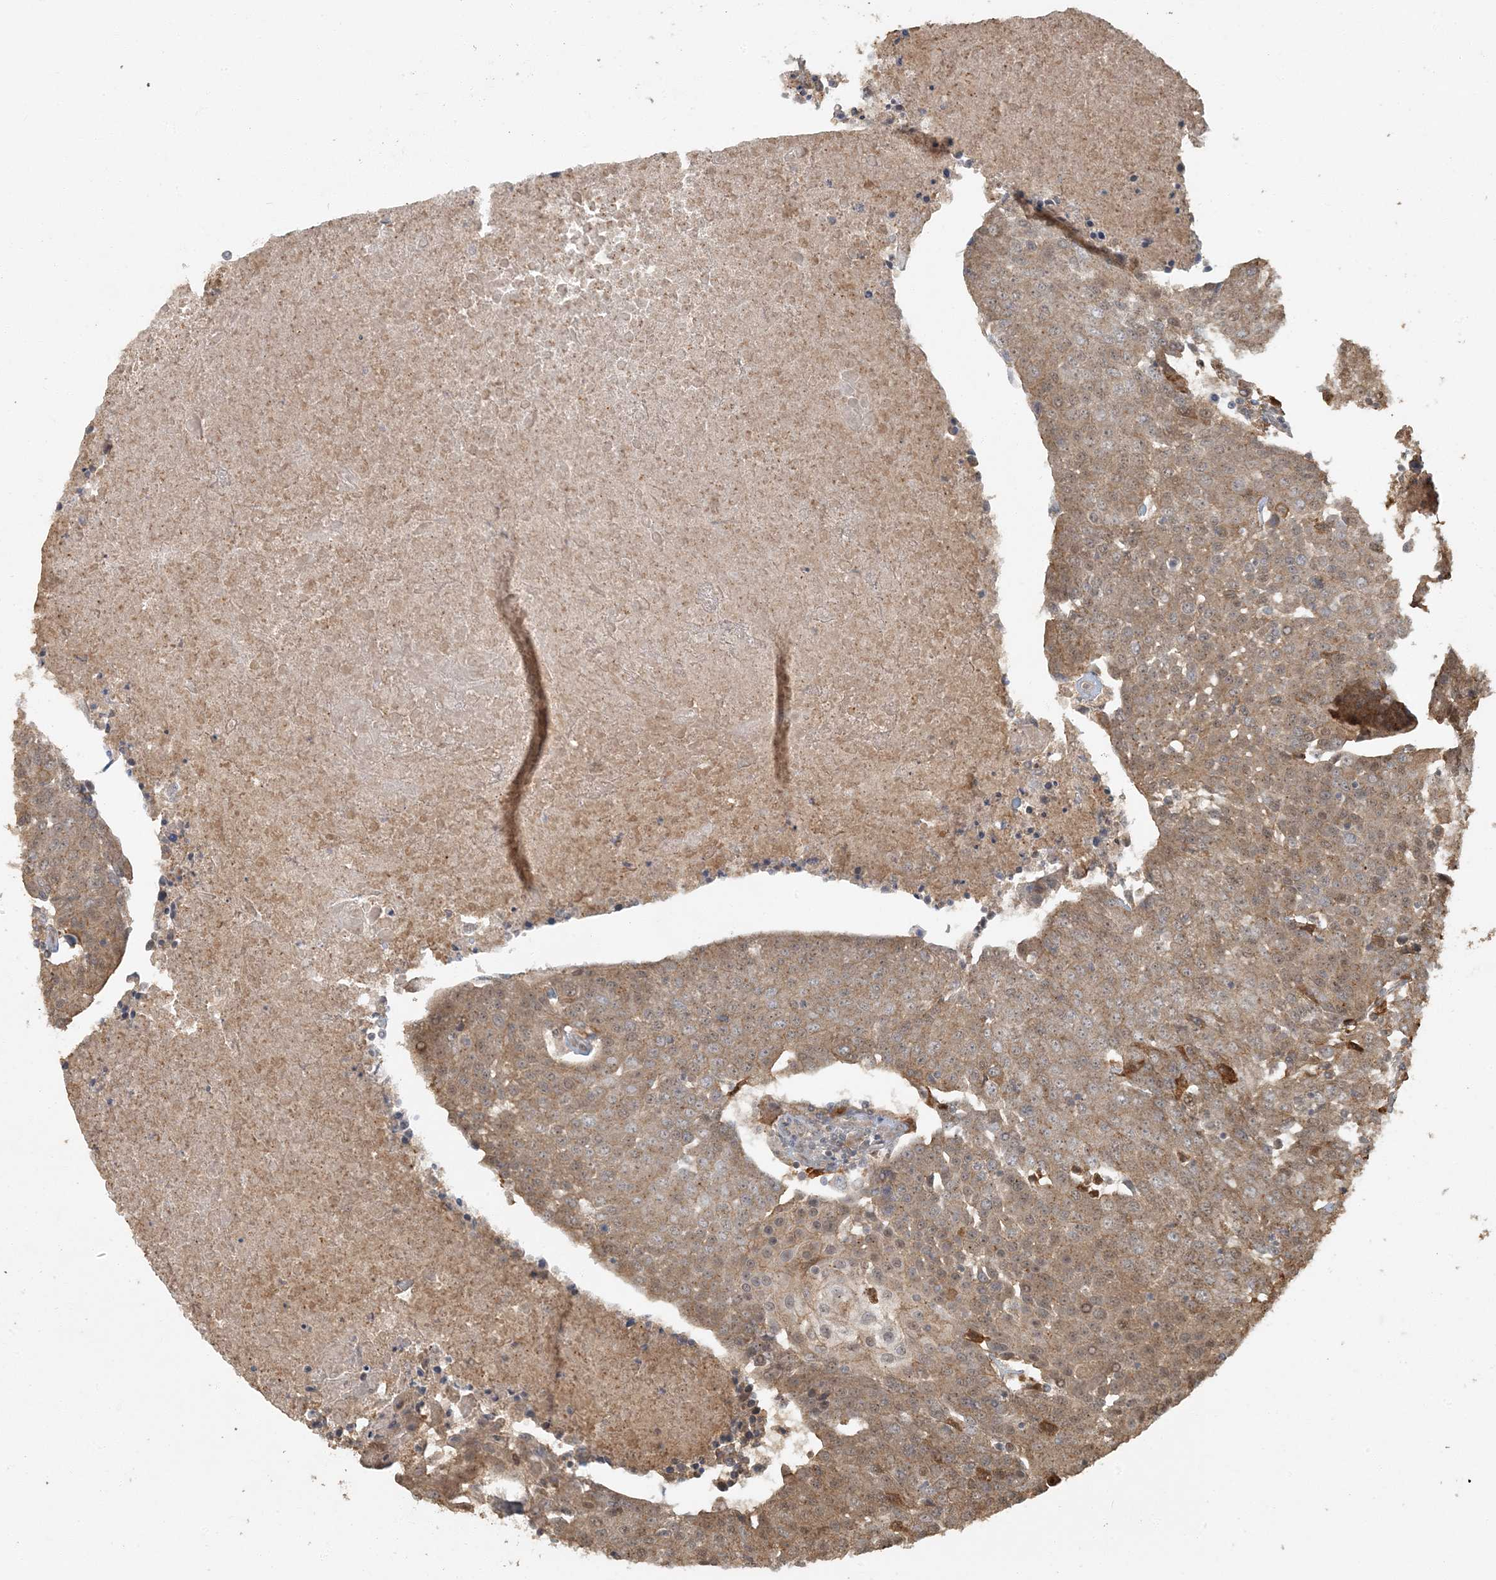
{"staining": {"intensity": "moderate", "quantity": ">75%", "location": "cytoplasmic/membranous"}, "tissue": "urothelial cancer", "cell_type": "Tumor cells", "image_type": "cancer", "snomed": [{"axis": "morphology", "description": "Urothelial carcinoma, High grade"}, {"axis": "topography", "description": "Urinary bladder"}], "caption": "Immunohistochemistry (IHC) of human urothelial carcinoma (high-grade) displays medium levels of moderate cytoplasmic/membranous expression in about >75% of tumor cells.", "gene": "AK9", "patient": {"sex": "female", "age": 85}}